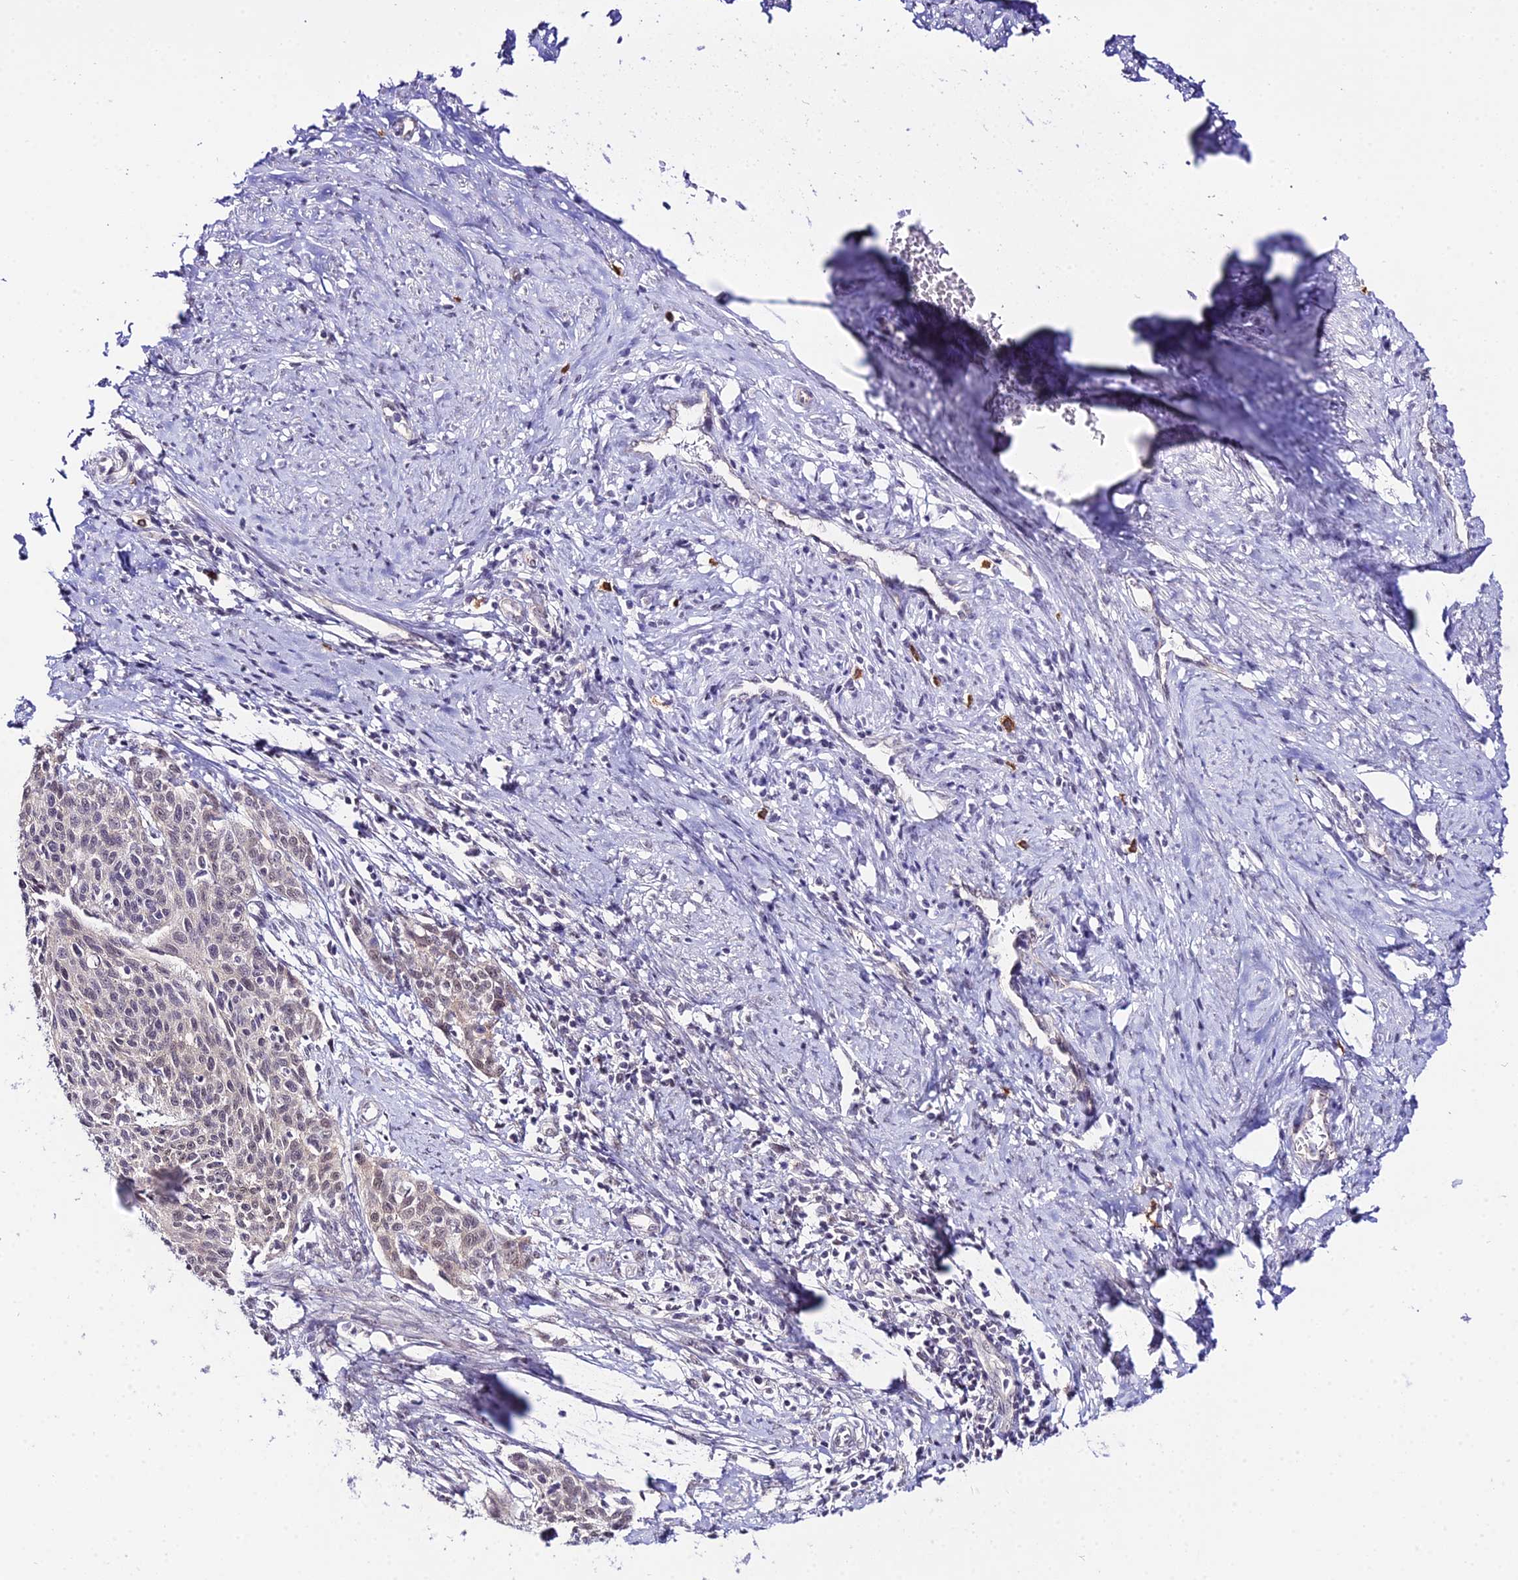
{"staining": {"intensity": "negative", "quantity": "none", "location": "none"}, "tissue": "cervical cancer", "cell_type": "Tumor cells", "image_type": "cancer", "snomed": [{"axis": "morphology", "description": "Squamous cell carcinoma, NOS"}, {"axis": "topography", "description": "Cervix"}], "caption": "There is no significant positivity in tumor cells of cervical squamous cell carcinoma.", "gene": "POLR2I", "patient": {"sex": "female", "age": 39}}